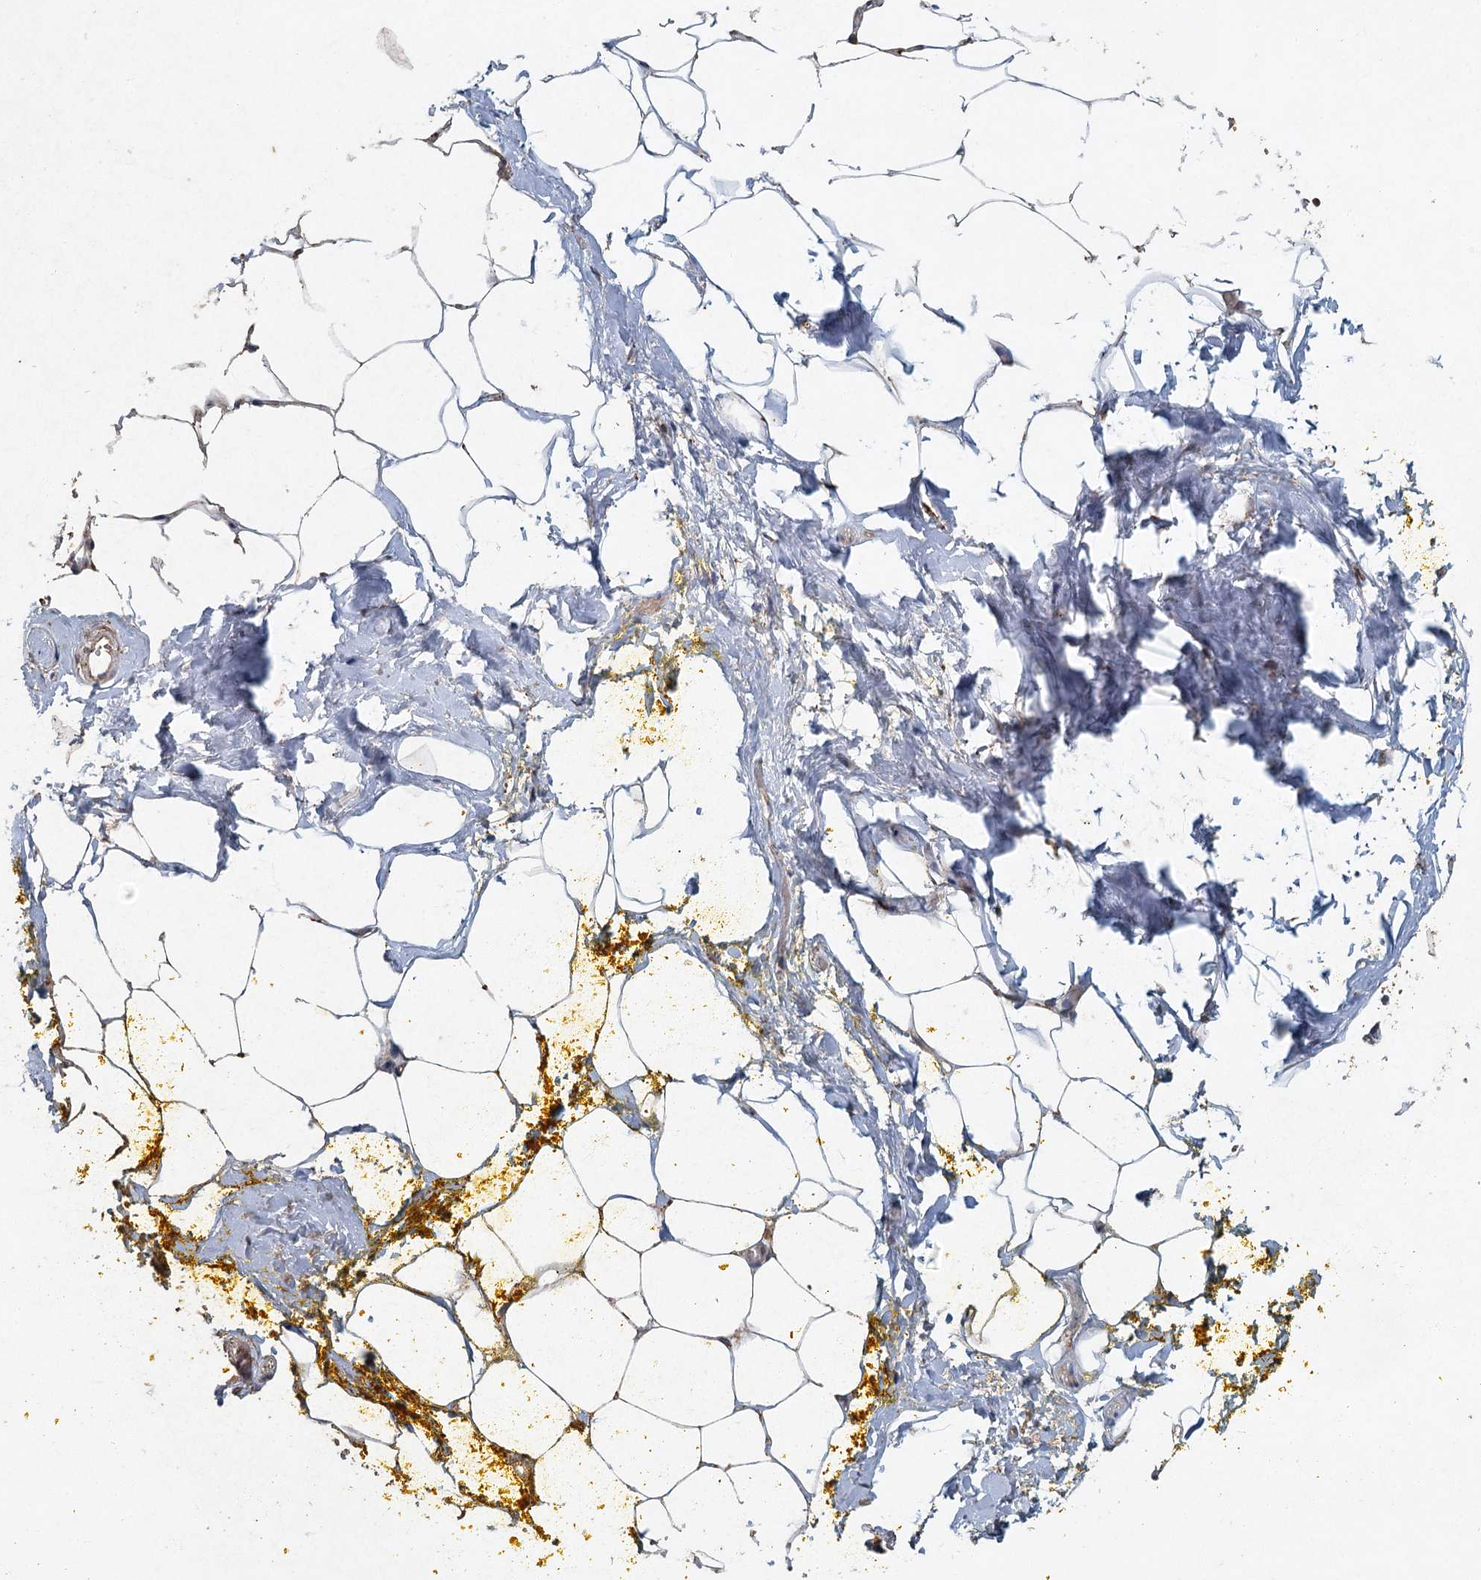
{"staining": {"intensity": "strong", "quantity": ">75%", "location": "cytoplasmic/membranous,nuclear"}, "tissue": "adipose tissue", "cell_type": "Adipocytes", "image_type": "normal", "snomed": [{"axis": "morphology", "description": "Normal tissue, NOS"}, {"axis": "morphology", "description": "Adenocarcinoma, Low grade"}, {"axis": "topography", "description": "Prostate"}, {"axis": "topography", "description": "Peripheral nerve tissue"}], "caption": "This is a micrograph of IHC staining of unremarkable adipose tissue, which shows strong staining in the cytoplasmic/membranous,nuclear of adipocytes.", "gene": "SRPX2", "patient": {"sex": "male", "age": 63}}